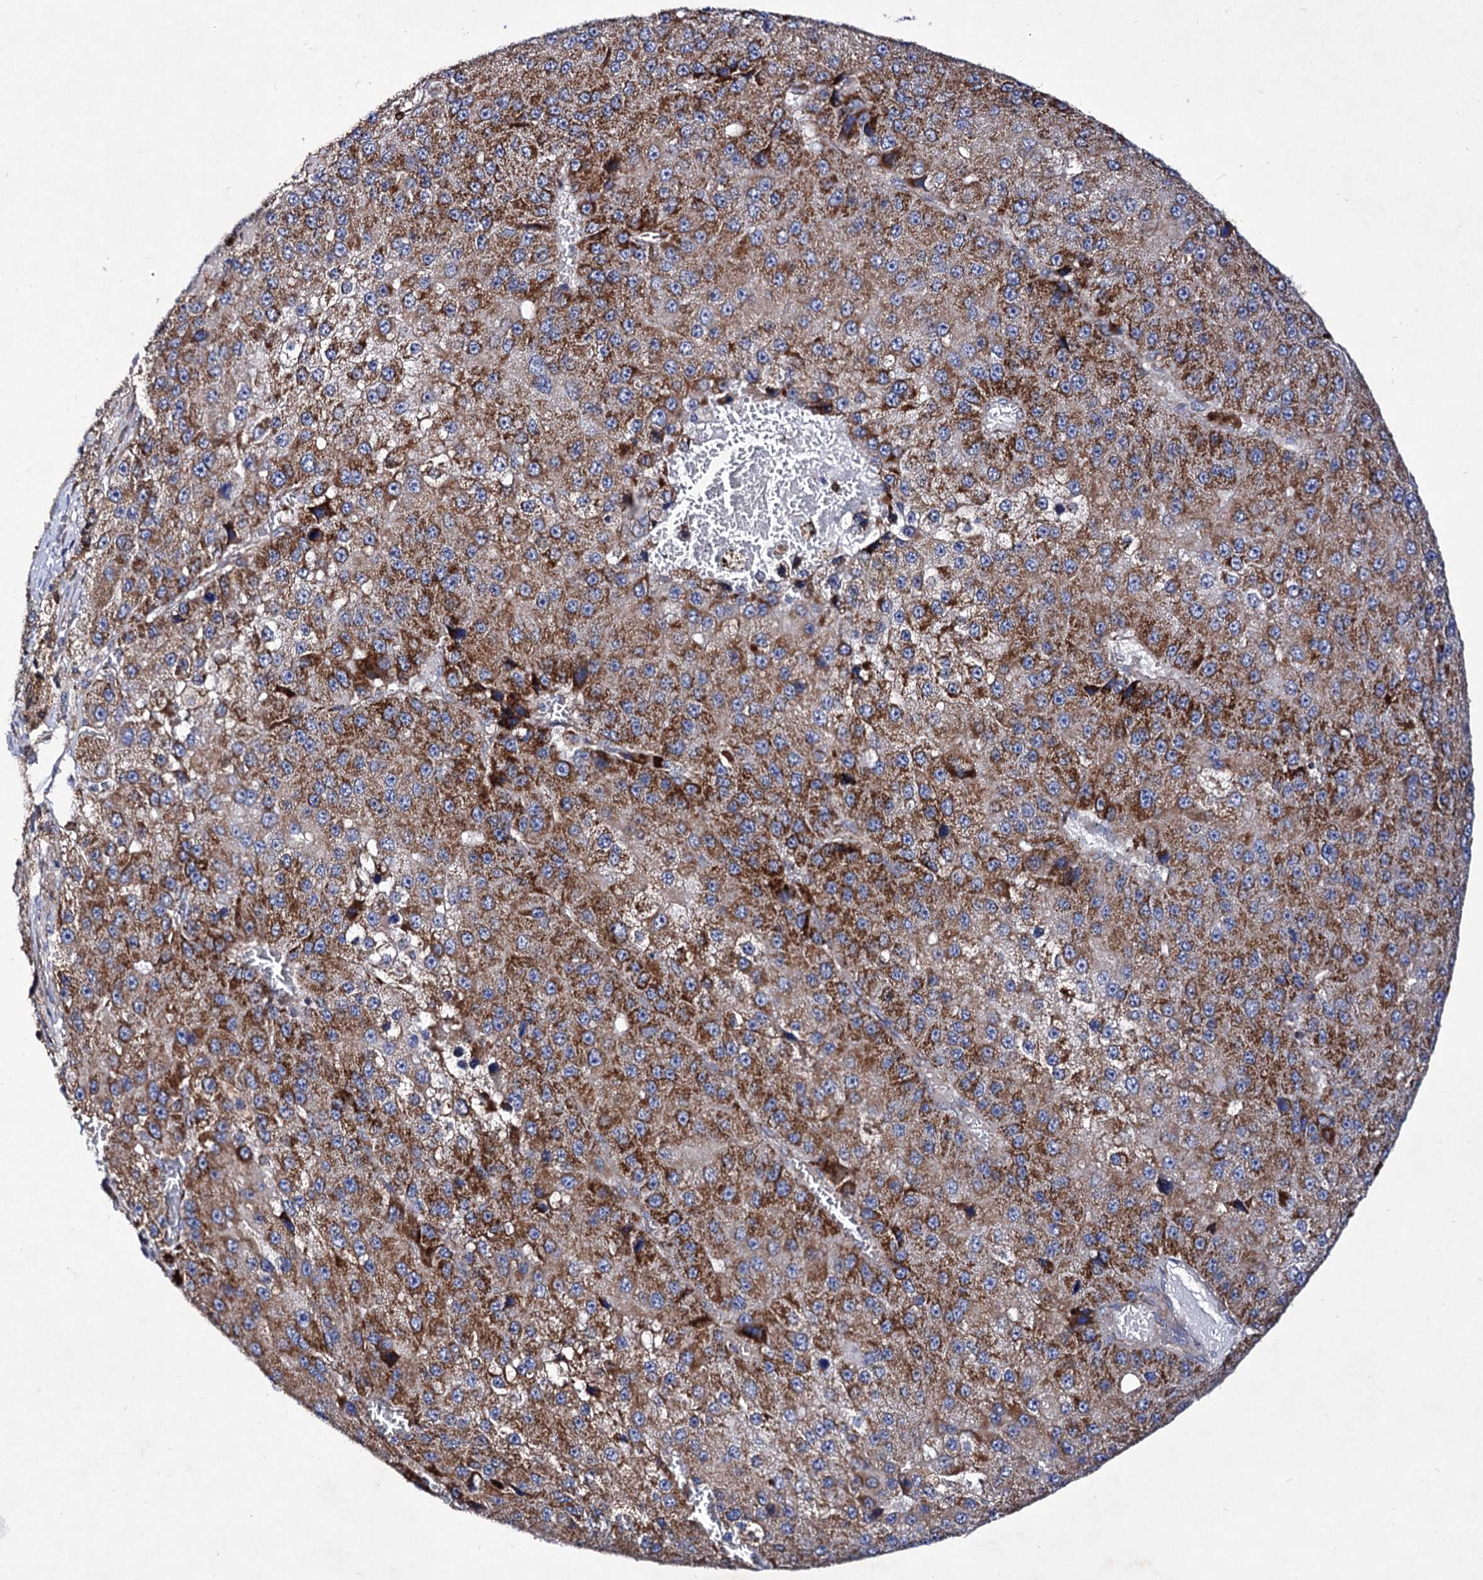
{"staining": {"intensity": "moderate", "quantity": ">75%", "location": "cytoplasmic/membranous"}, "tissue": "liver cancer", "cell_type": "Tumor cells", "image_type": "cancer", "snomed": [{"axis": "morphology", "description": "Carcinoma, Hepatocellular, NOS"}, {"axis": "topography", "description": "Liver"}], "caption": "Immunohistochemistry image of neoplastic tissue: liver cancer stained using IHC shows medium levels of moderate protein expression localized specifically in the cytoplasmic/membranous of tumor cells, appearing as a cytoplasmic/membranous brown color.", "gene": "ACAD9", "patient": {"sex": "female", "age": 73}}